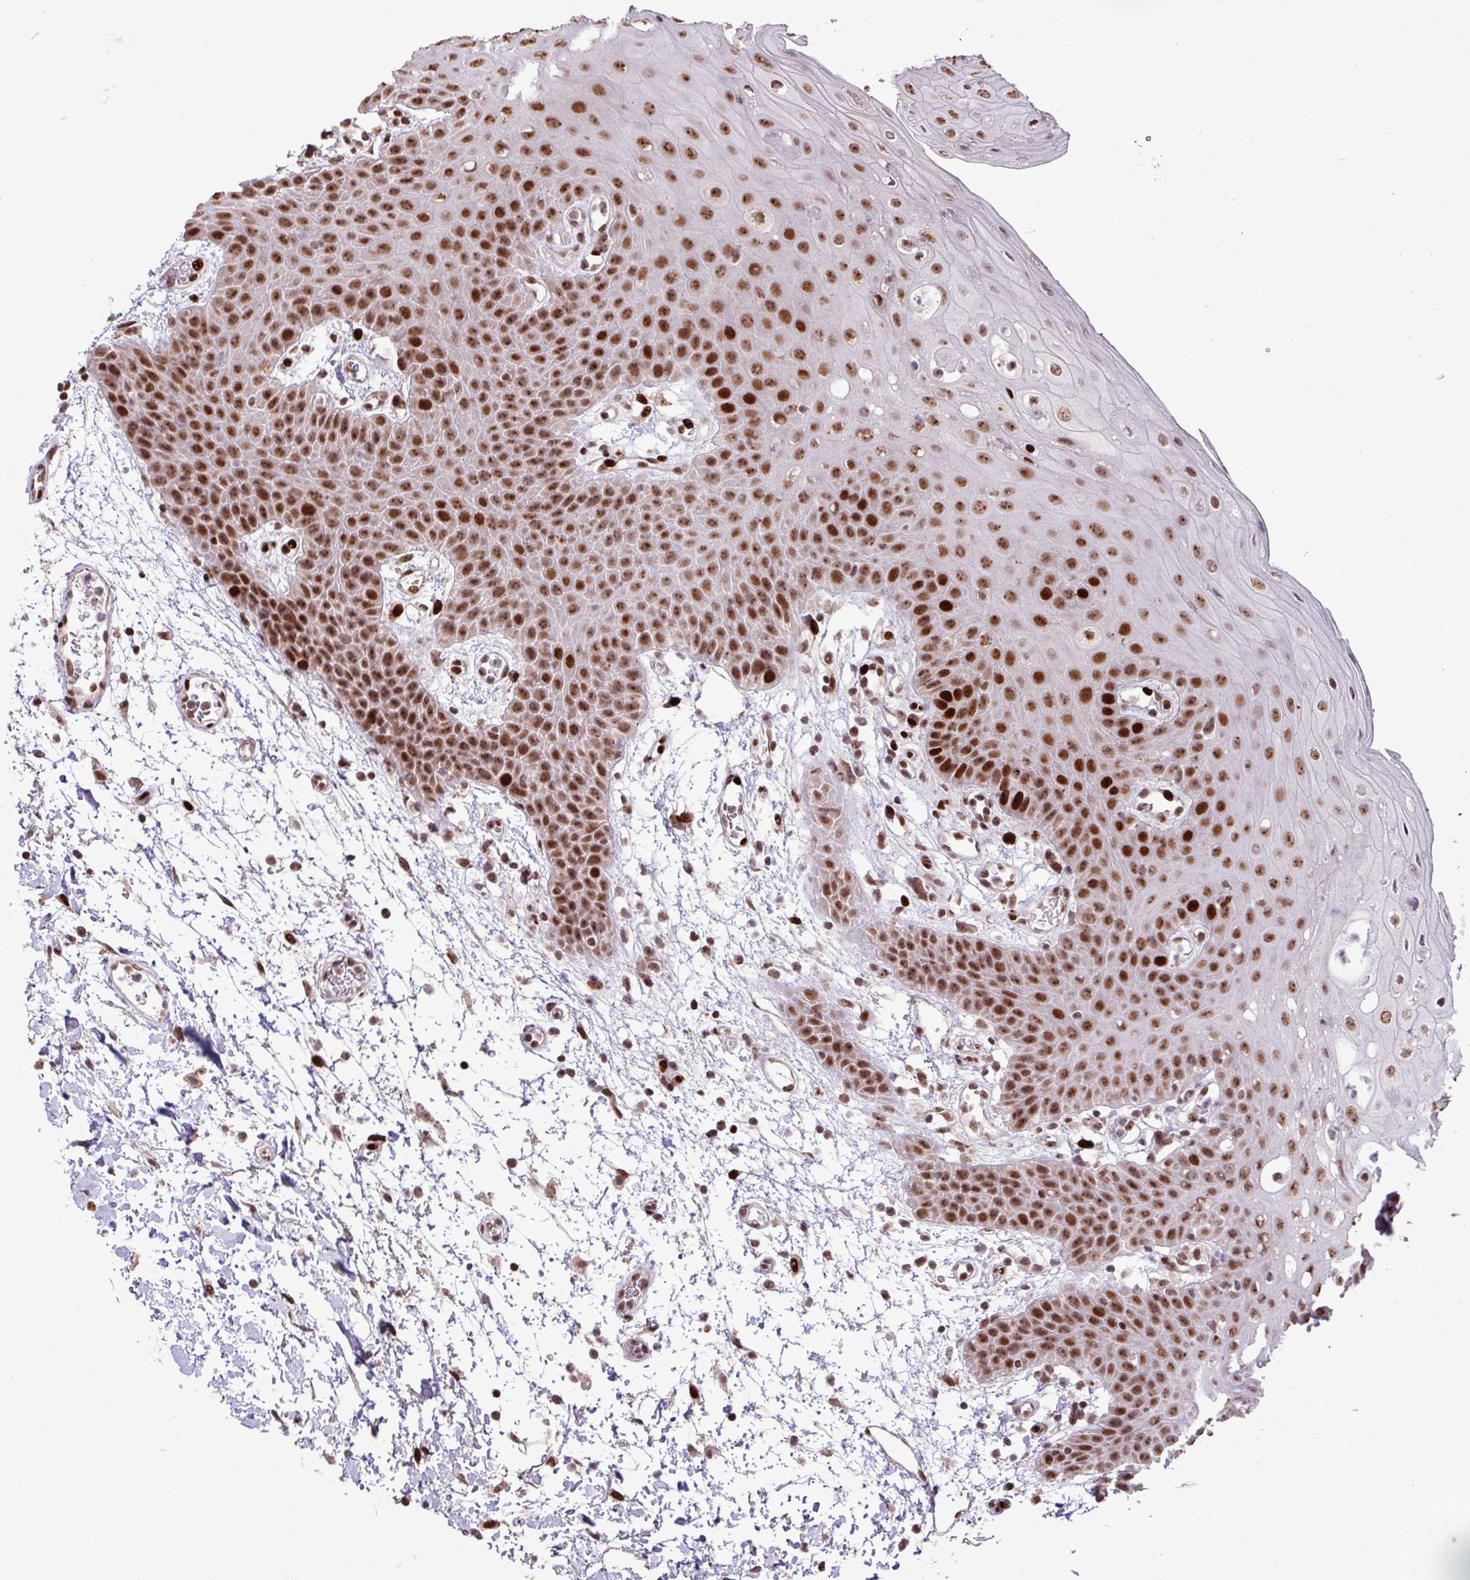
{"staining": {"intensity": "strong", "quantity": ">75%", "location": "nuclear"}, "tissue": "oral mucosa", "cell_type": "Squamous epithelial cells", "image_type": "normal", "snomed": [{"axis": "morphology", "description": "Normal tissue, NOS"}, {"axis": "topography", "description": "Oral tissue"}, {"axis": "topography", "description": "Tounge, NOS"}], "caption": "Squamous epithelial cells show high levels of strong nuclear expression in about >75% of cells in normal oral mucosa. (Stains: DAB in brown, nuclei in blue, Microscopy: brightfield microscopy at high magnification).", "gene": "ZNF709", "patient": {"sex": "female", "age": 59}}